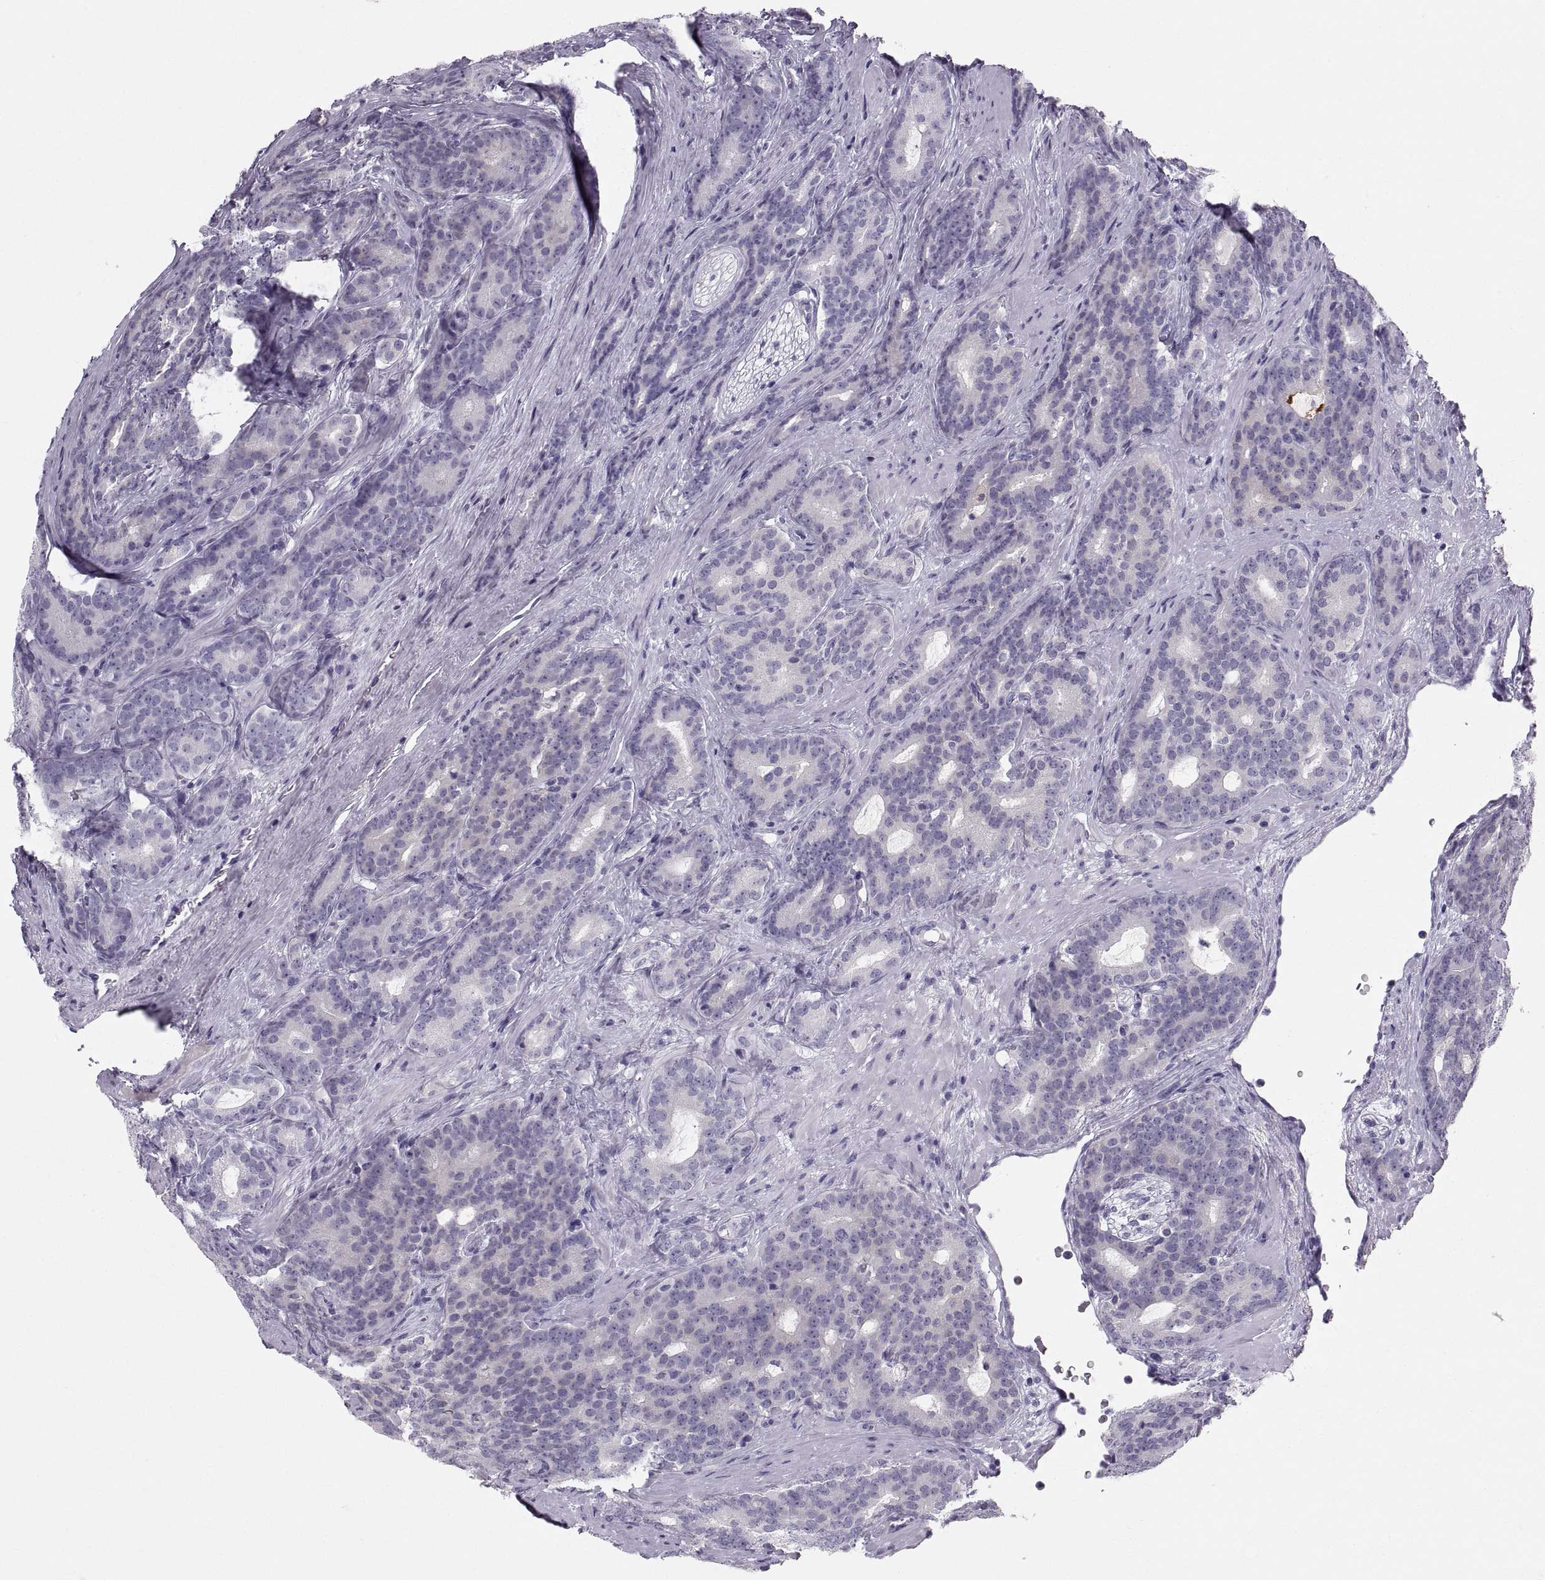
{"staining": {"intensity": "negative", "quantity": "none", "location": "none"}, "tissue": "prostate cancer", "cell_type": "Tumor cells", "image_type": "cancer", "snomed": [{"axis": "morphology", "description": "Adenocarcinoma, NOS"}, {"axis": "topography", "description": "Prostate"}], "caption": "Immunohistochemical staining of human prostate adenocarcinoma demonstrates no significant positivity in tumor cells.", "gene": "SLC22A6", "patient": {"sex": "male", "age": 71}}